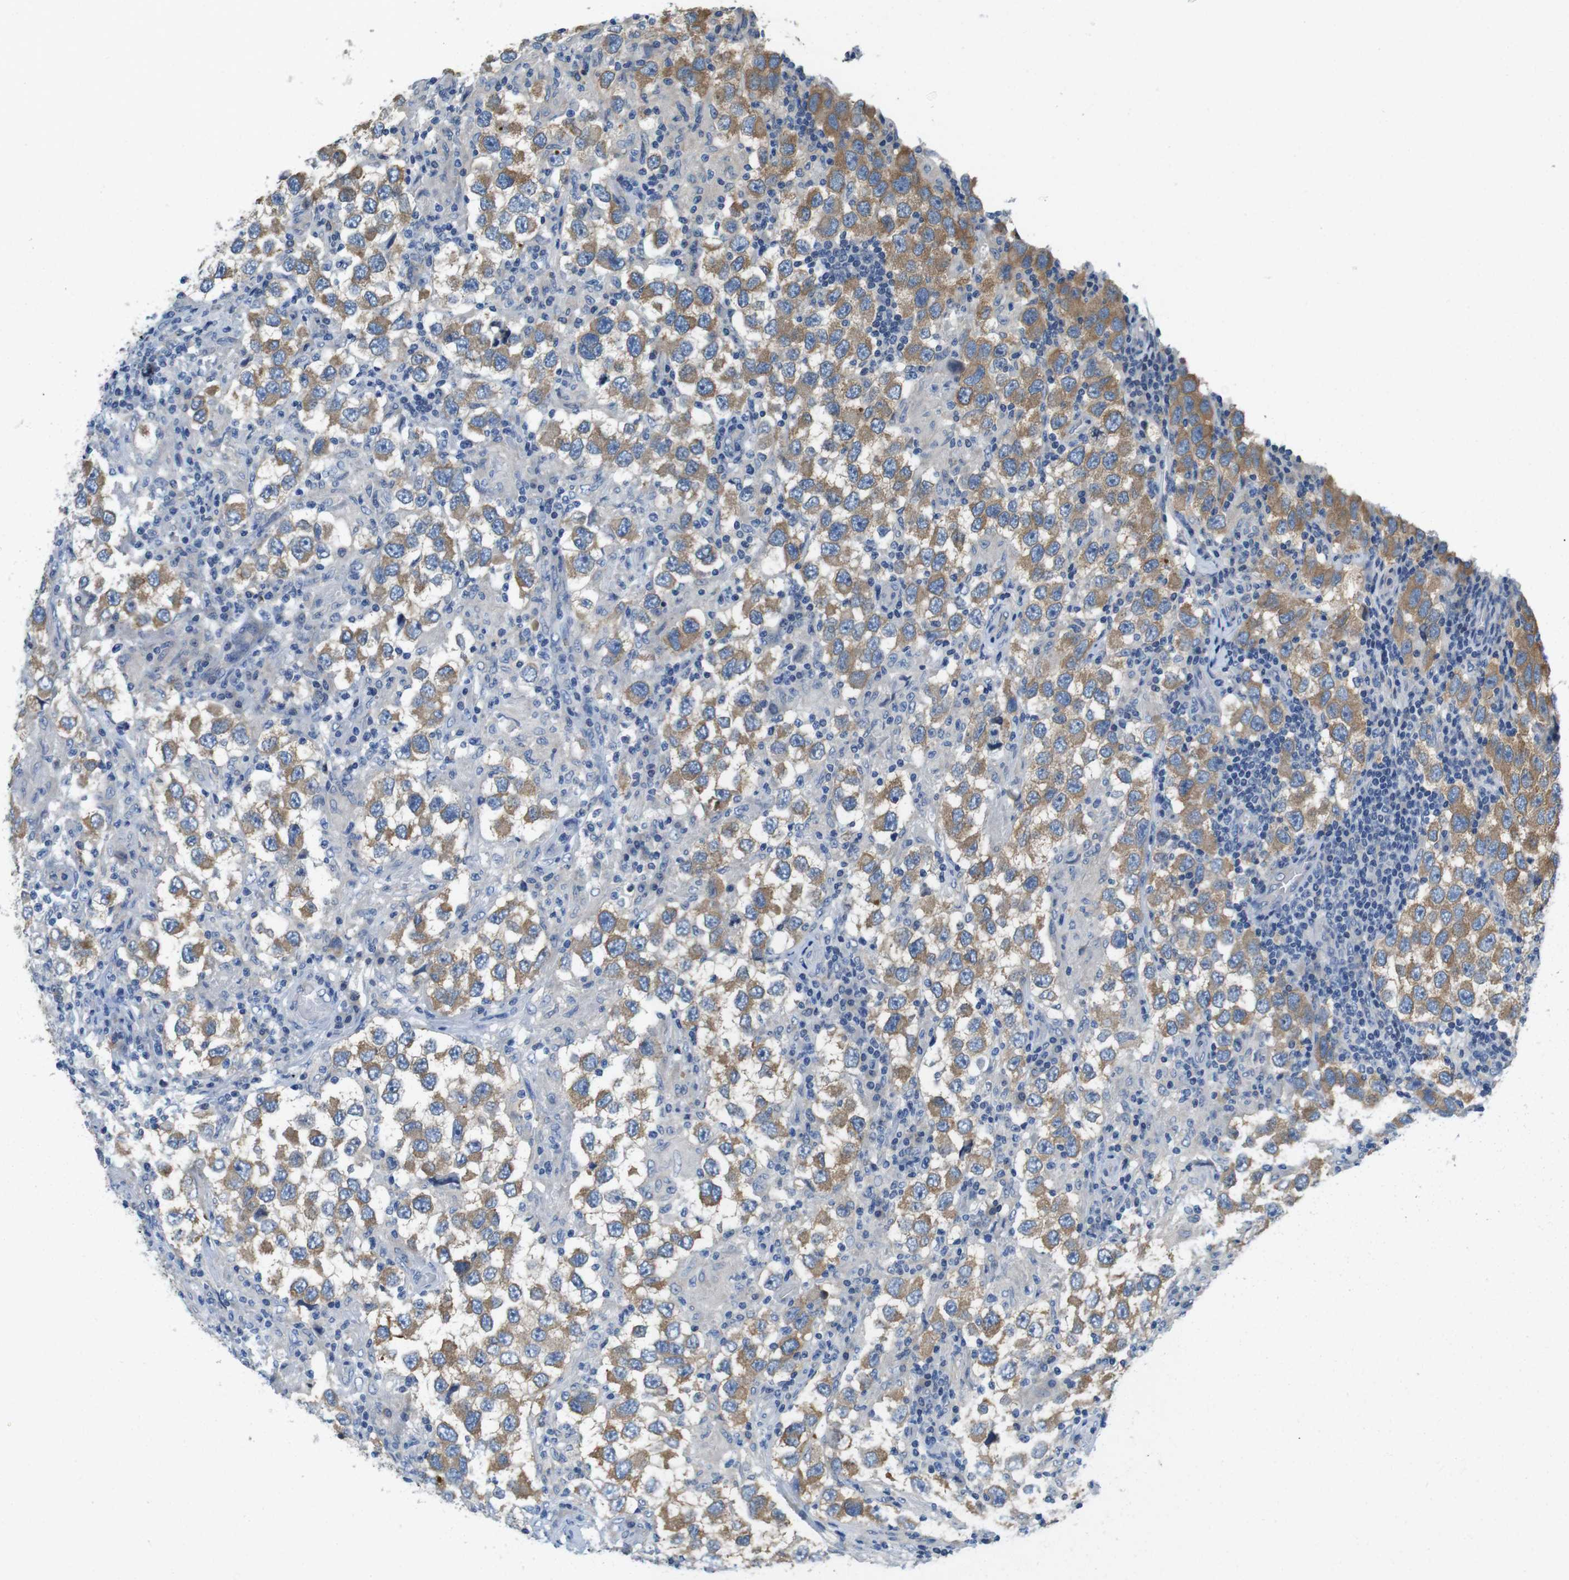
{"staining": {"intensity": "moderate", "quantity": ">75%", "location": "cytoplasmic/membranous"}, "tissue": "testis cancer", "cell_type": "Tumor cells", "image_type": "cancer", "snomed": [{"axis": "morphology", "description": "Carcinoma, Embryonal, NOS"}, {"axis": "topography", "description": "Testis"}], "caption": "Tumor cells display medium levels of moderate cytoplasmic/membranous staining in about >75% of cells in testis embryonal carcinoma.", "gene": "PCDH10", "patient": {"sex": "male", "age": 21}}